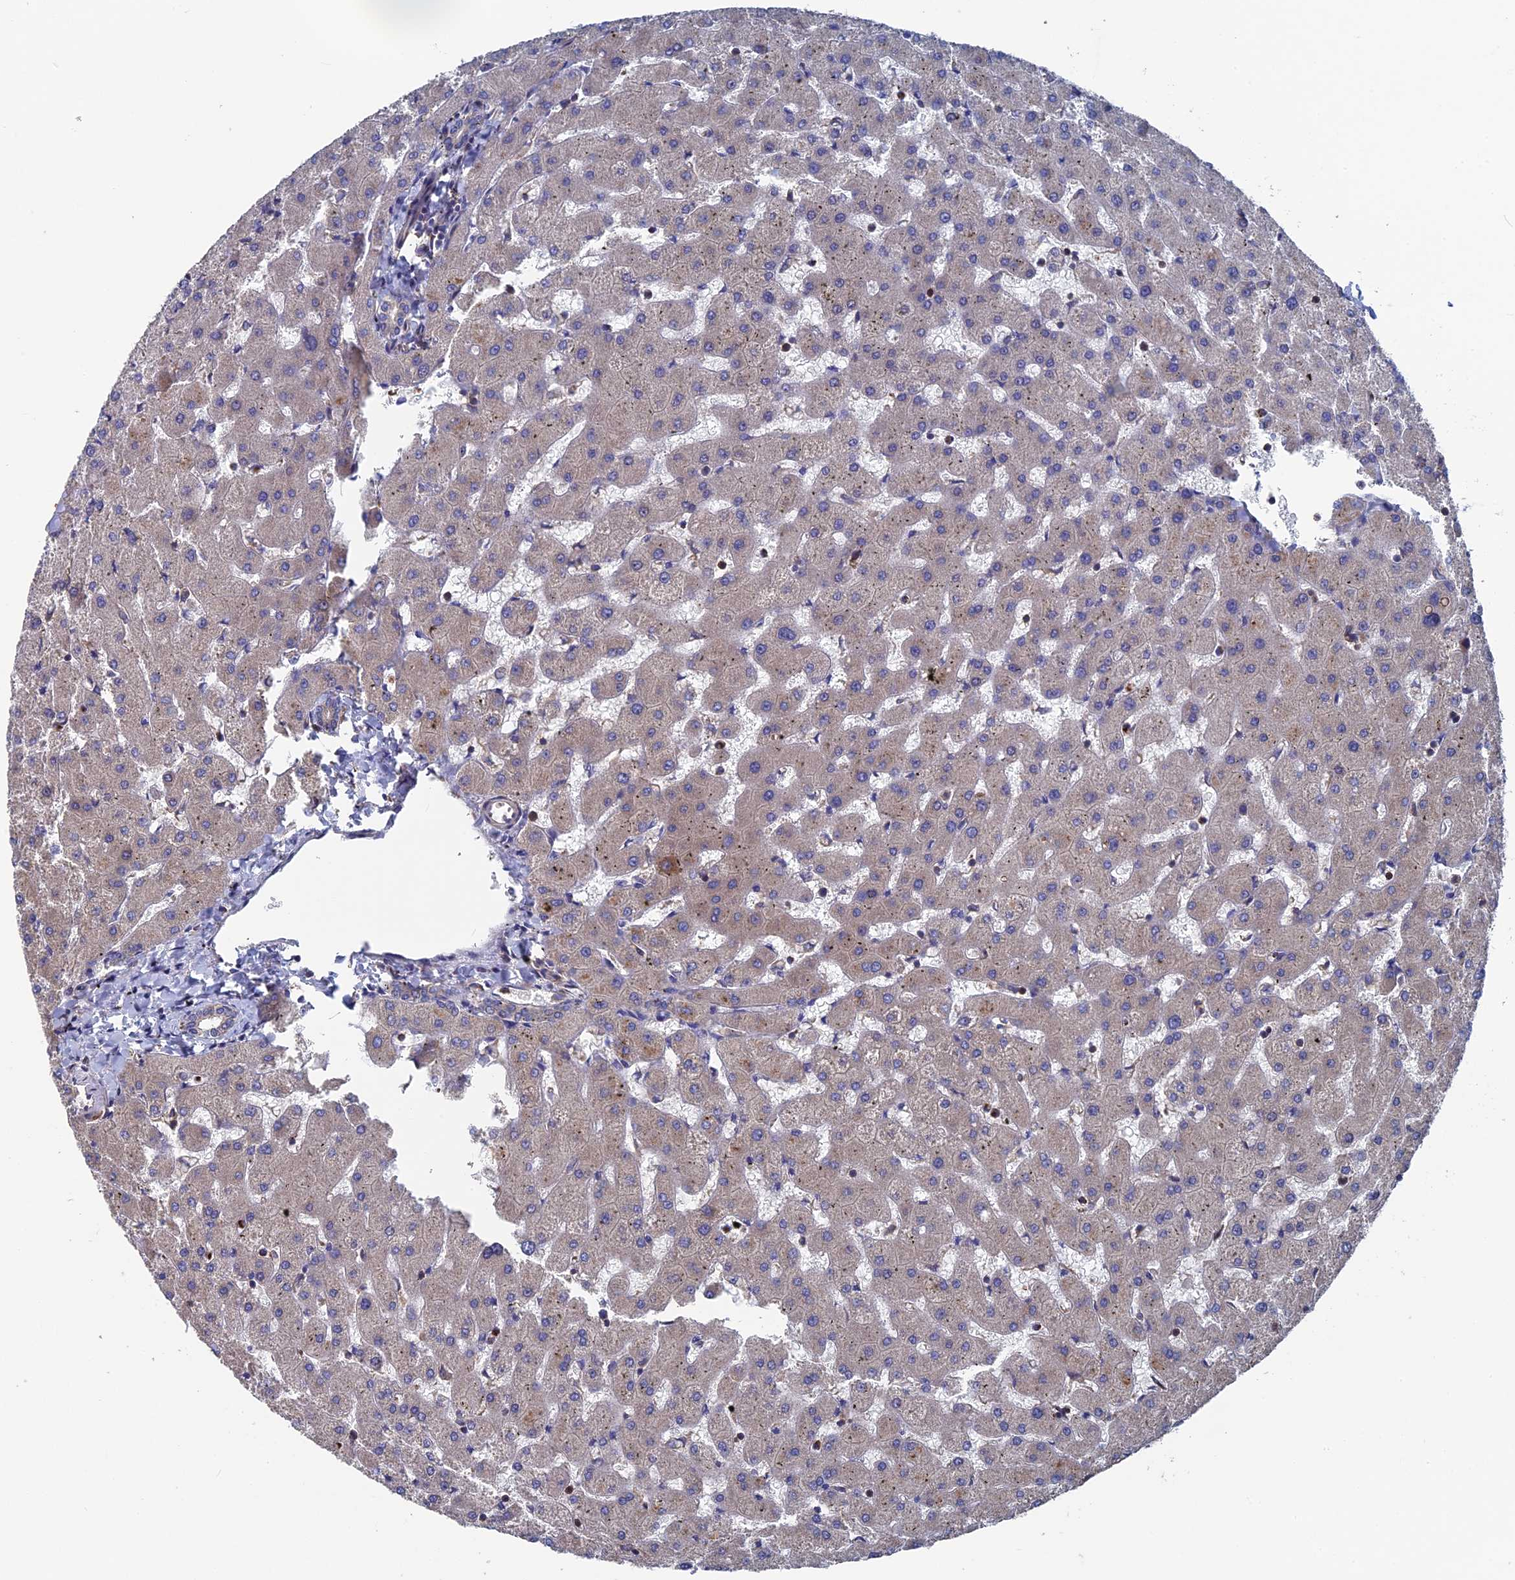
{"staining": {"intensity": "negative", "quantity": "none", "location": "none"}, "tissue": "liver", "cell_type": "Cholangiocytes", "image_type": "normal", "snomed": [{"axis": "morphology", "description": "Normal tissue, NOS"}, {"axis": "topography", "description": "Liver"}], "caption": "Normal liver was stained to show a protein in brown. There is no significant positivity in cholangiocytes. The staining is performed using DAB brown chromogen with nuclei counter-stained in using hematoxylin.", "gene": "DNAJC3", "patient": {"sex": "female", "age": 63}}